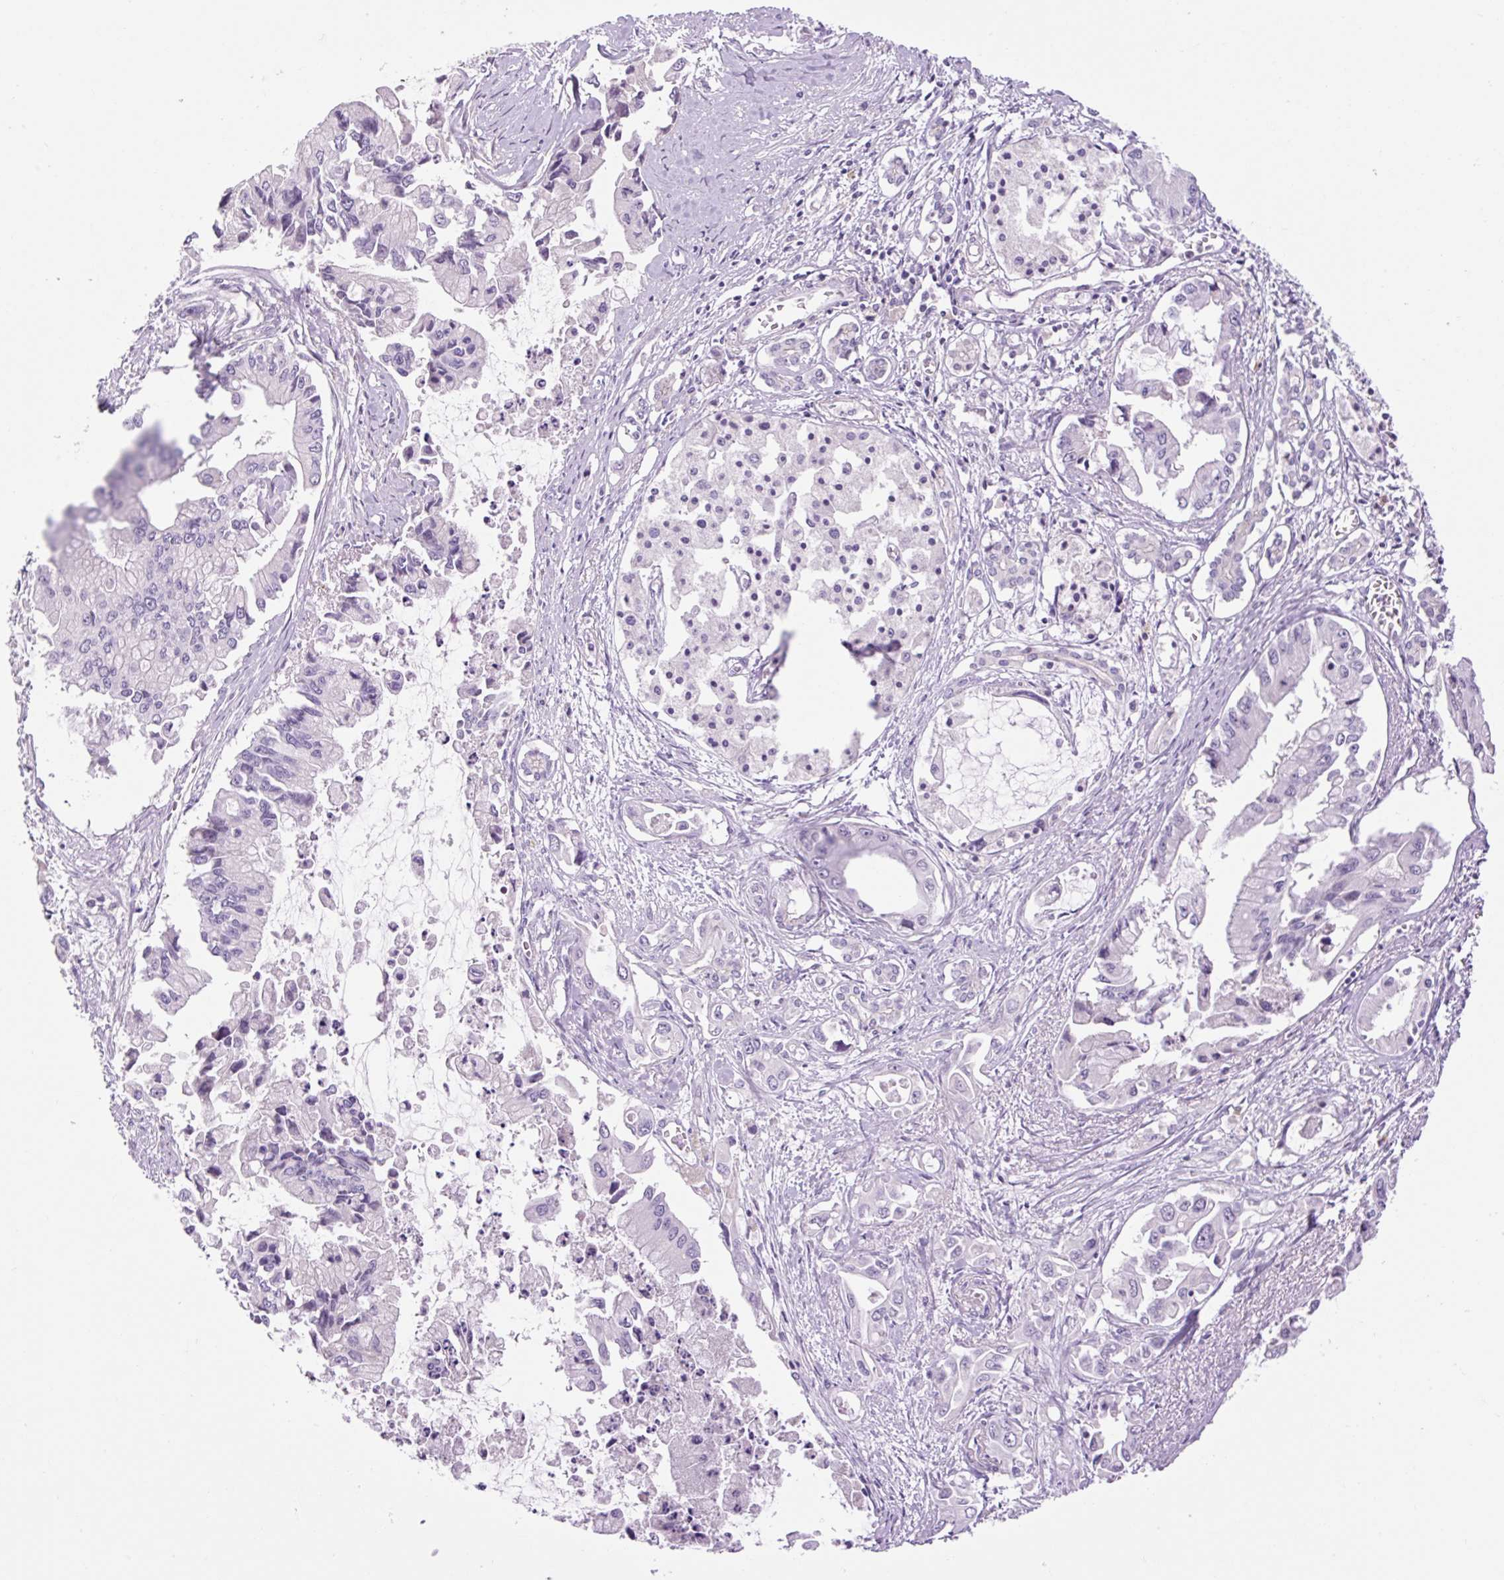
{"staining": {"intensity": "negative", "quantity": "none", "location": "none"}, "tissue": "pancreatic cancer", "cell_type": "Tumor cells", "image_type": "cancer", "snomed": [{"axis": "morphology", "description": "Adenocarcinoma, NOS"}, {"axis": "topography", "description": "Pancreas"}], "caption": "Tumor cells show no significant positivity in pancreatic cancer. (Brightfield microscopy of DAB (3,3'-diaminobenzidine) immunohistochemistry at high magnification).", "gene": "GRID2", "patient": {"sex": "male", "age": 84}}